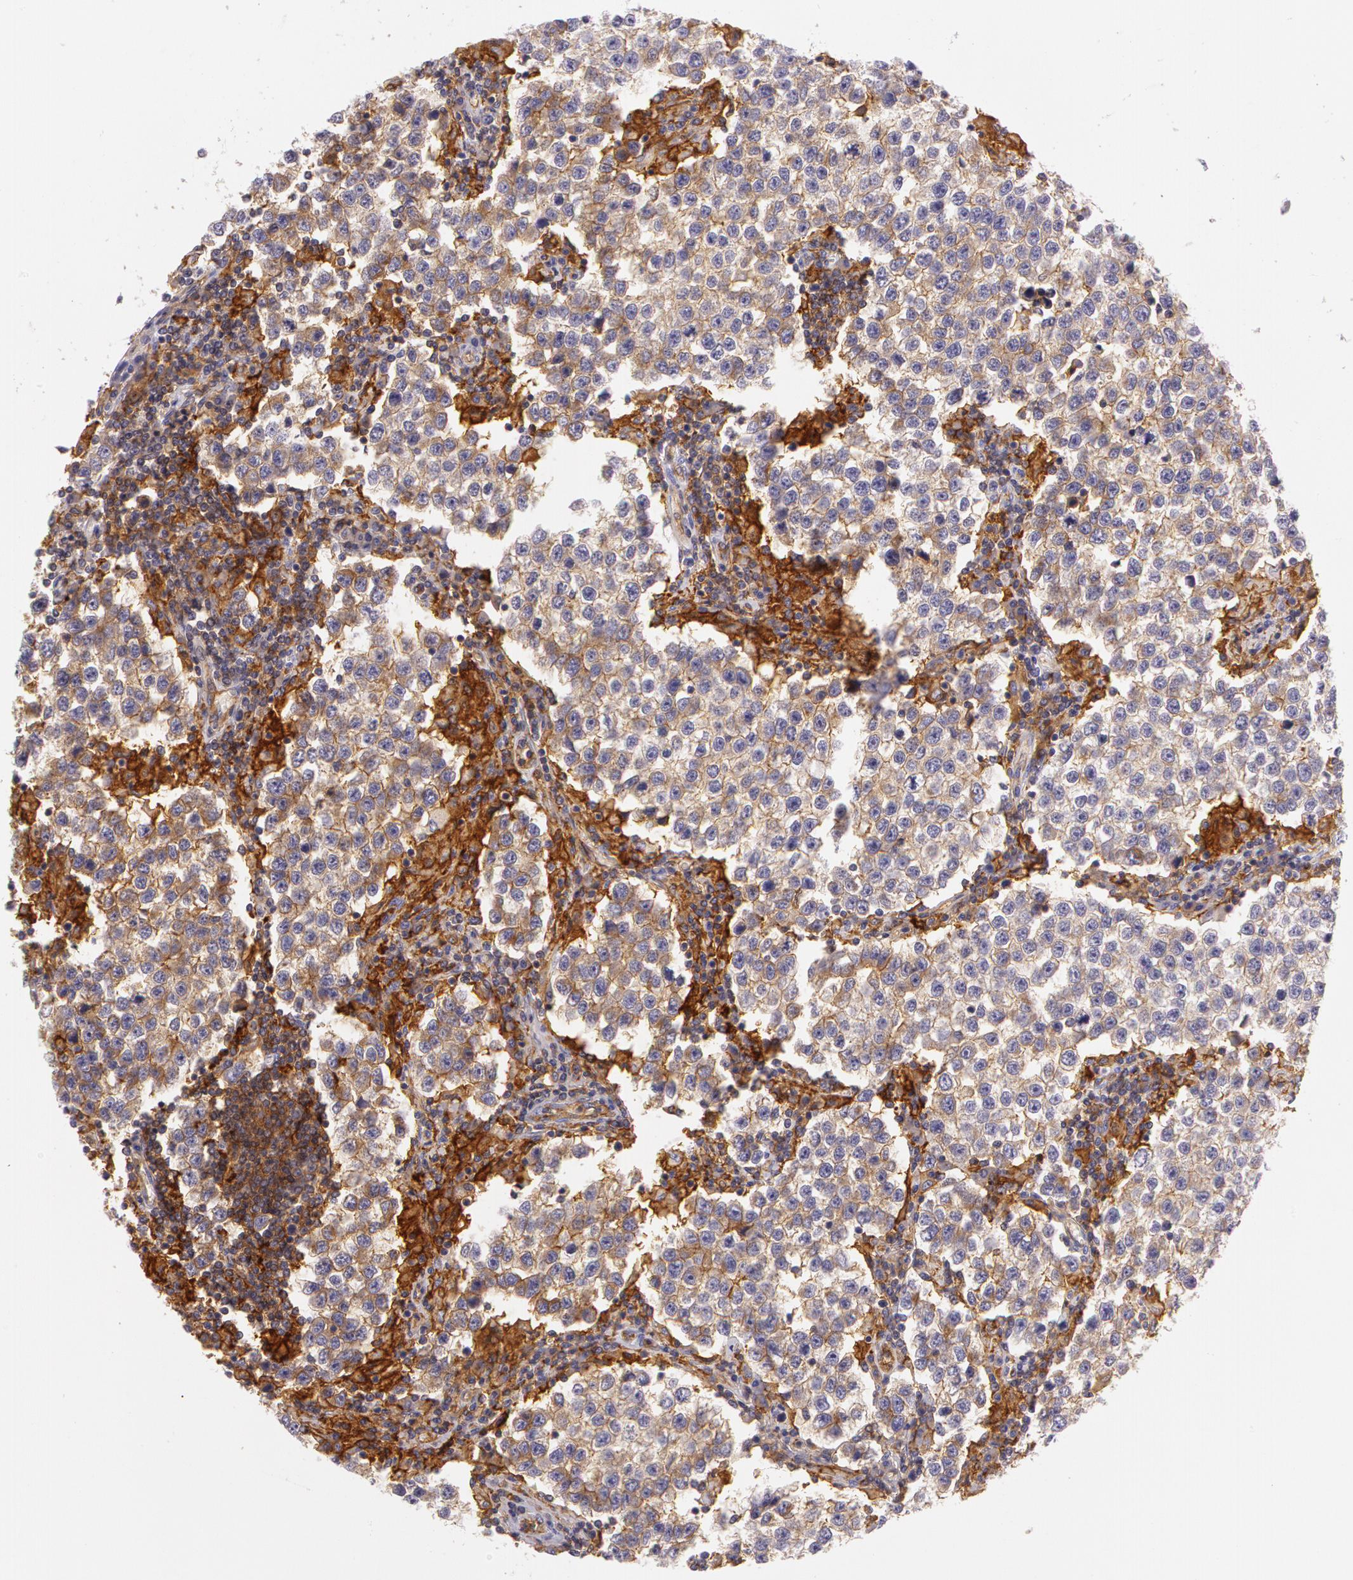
{"staining": {"intensity": "moderate", "quantity": "25%-75%", "location": "cytoplasmic/membranous"}, "tissue": "testis cancer", "cell_type": "Tumor cells", "image_type": "cancer", "snomed": [{"axis": "morphology", "description": "Seminoma, NOS"}, {"axis": "topography", "description": "Testis"}], "caption": "Seminoma (testis) tissue shows moderate cytoplasmic/membranous staining in approximately 25%-75% of tumor cells, visualized by immunohistochemistry.", "gene": "LY75", "patient": {"sex": "male", "age": 36}}